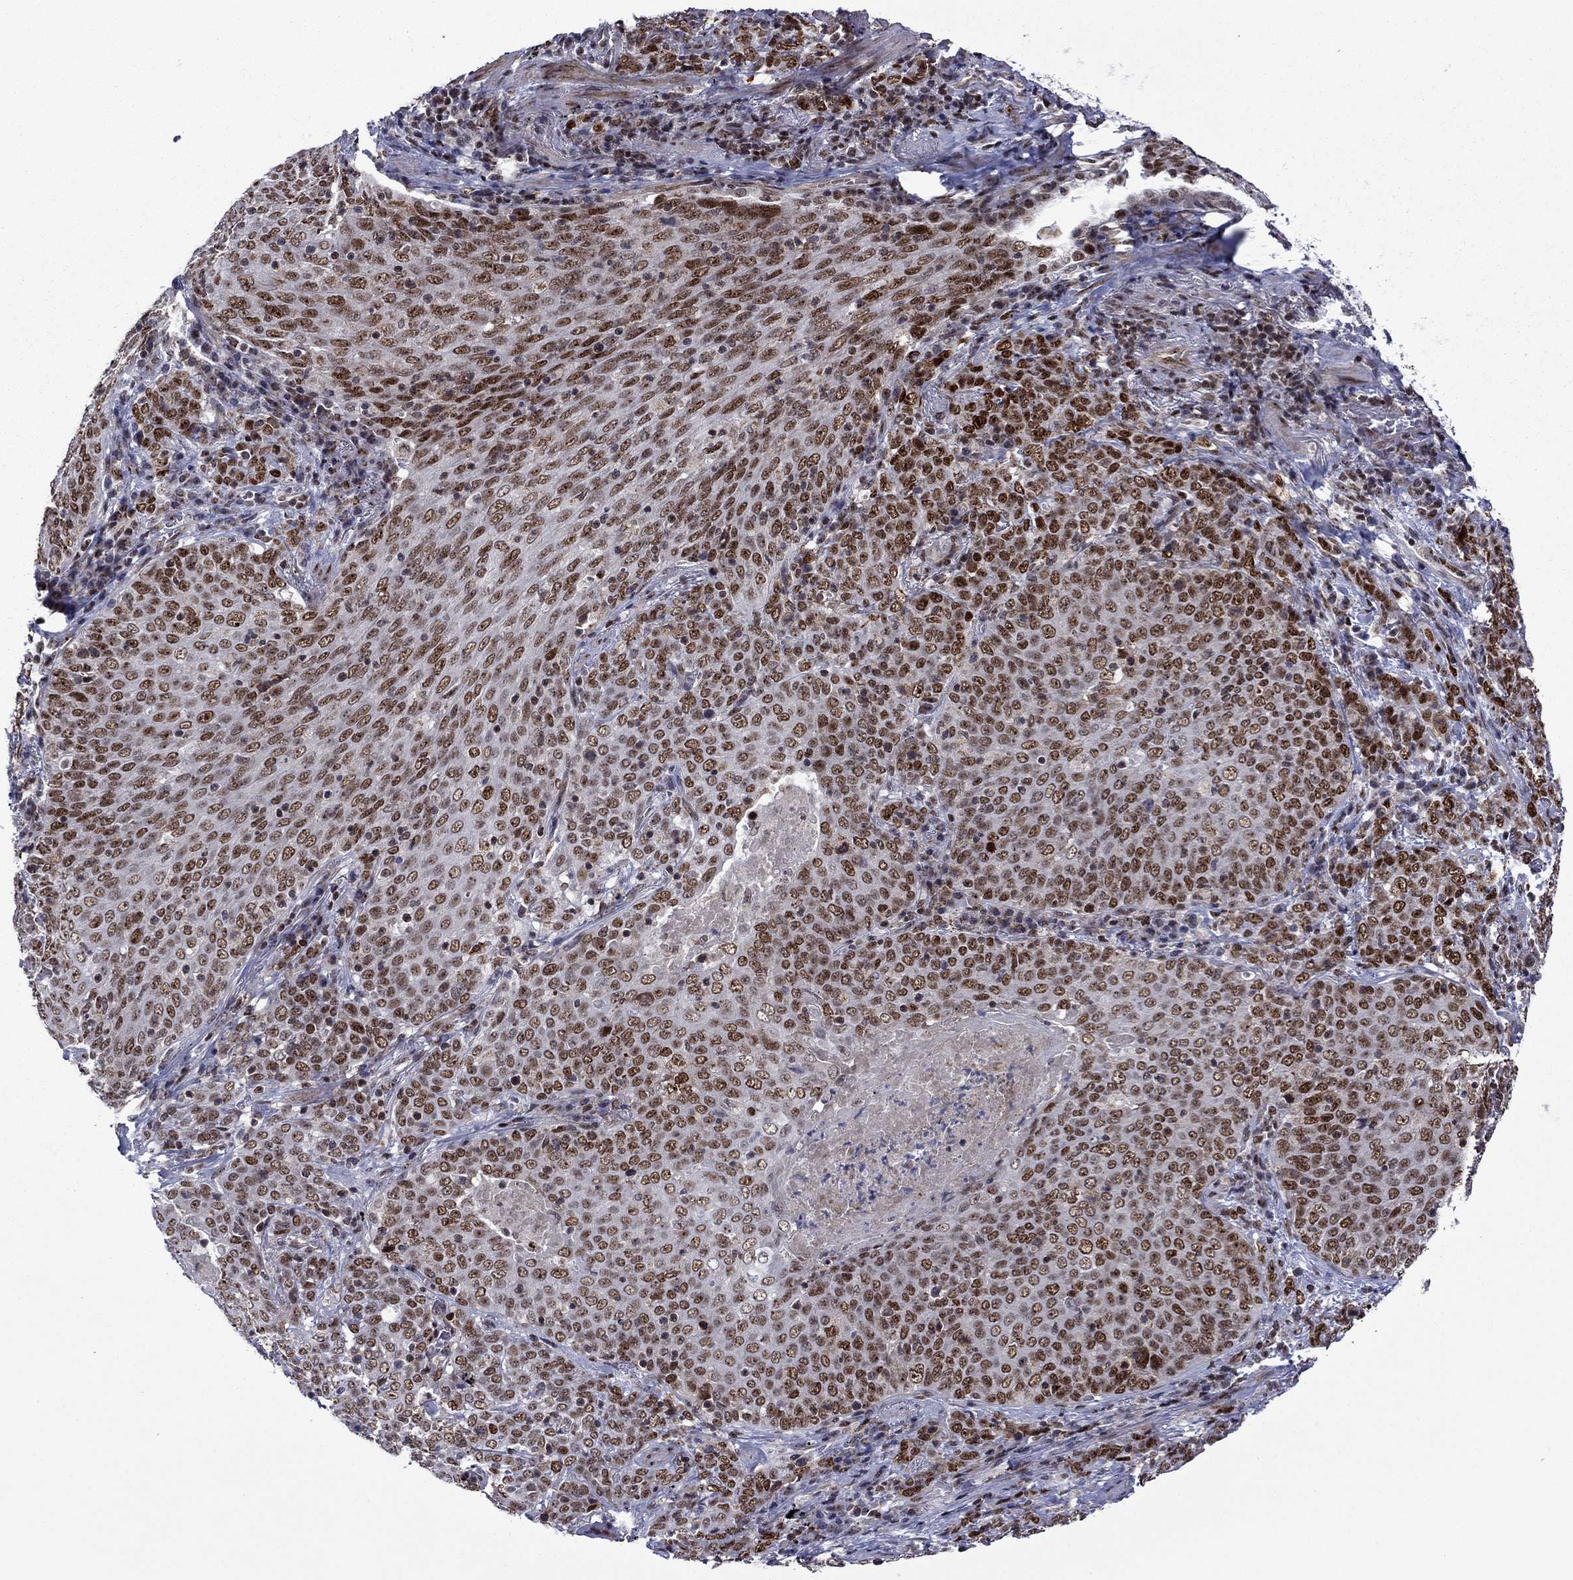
{"staining": {"intensity": "moderate", "quantity": ">75%", "location": "nuclear"}, "tissue": "lung cancer", "cell_type": "Tumor cells", "image_type": "cancer", "snomed": [{"axis": "morphology", "description": "Squamous cell carcinoma, NOS"}, {"axis": "topography", "description": "Lung"}], "caption": "The immunohistochemical stain shows moderate nuclear expression in tumor cells of squamous cell carcinoma (lung) tissue. (Brightfield microscopy of DAB IHC at high magnification).", "gene": "SURF2", "patient": {"sex": "male", "age": 82}}